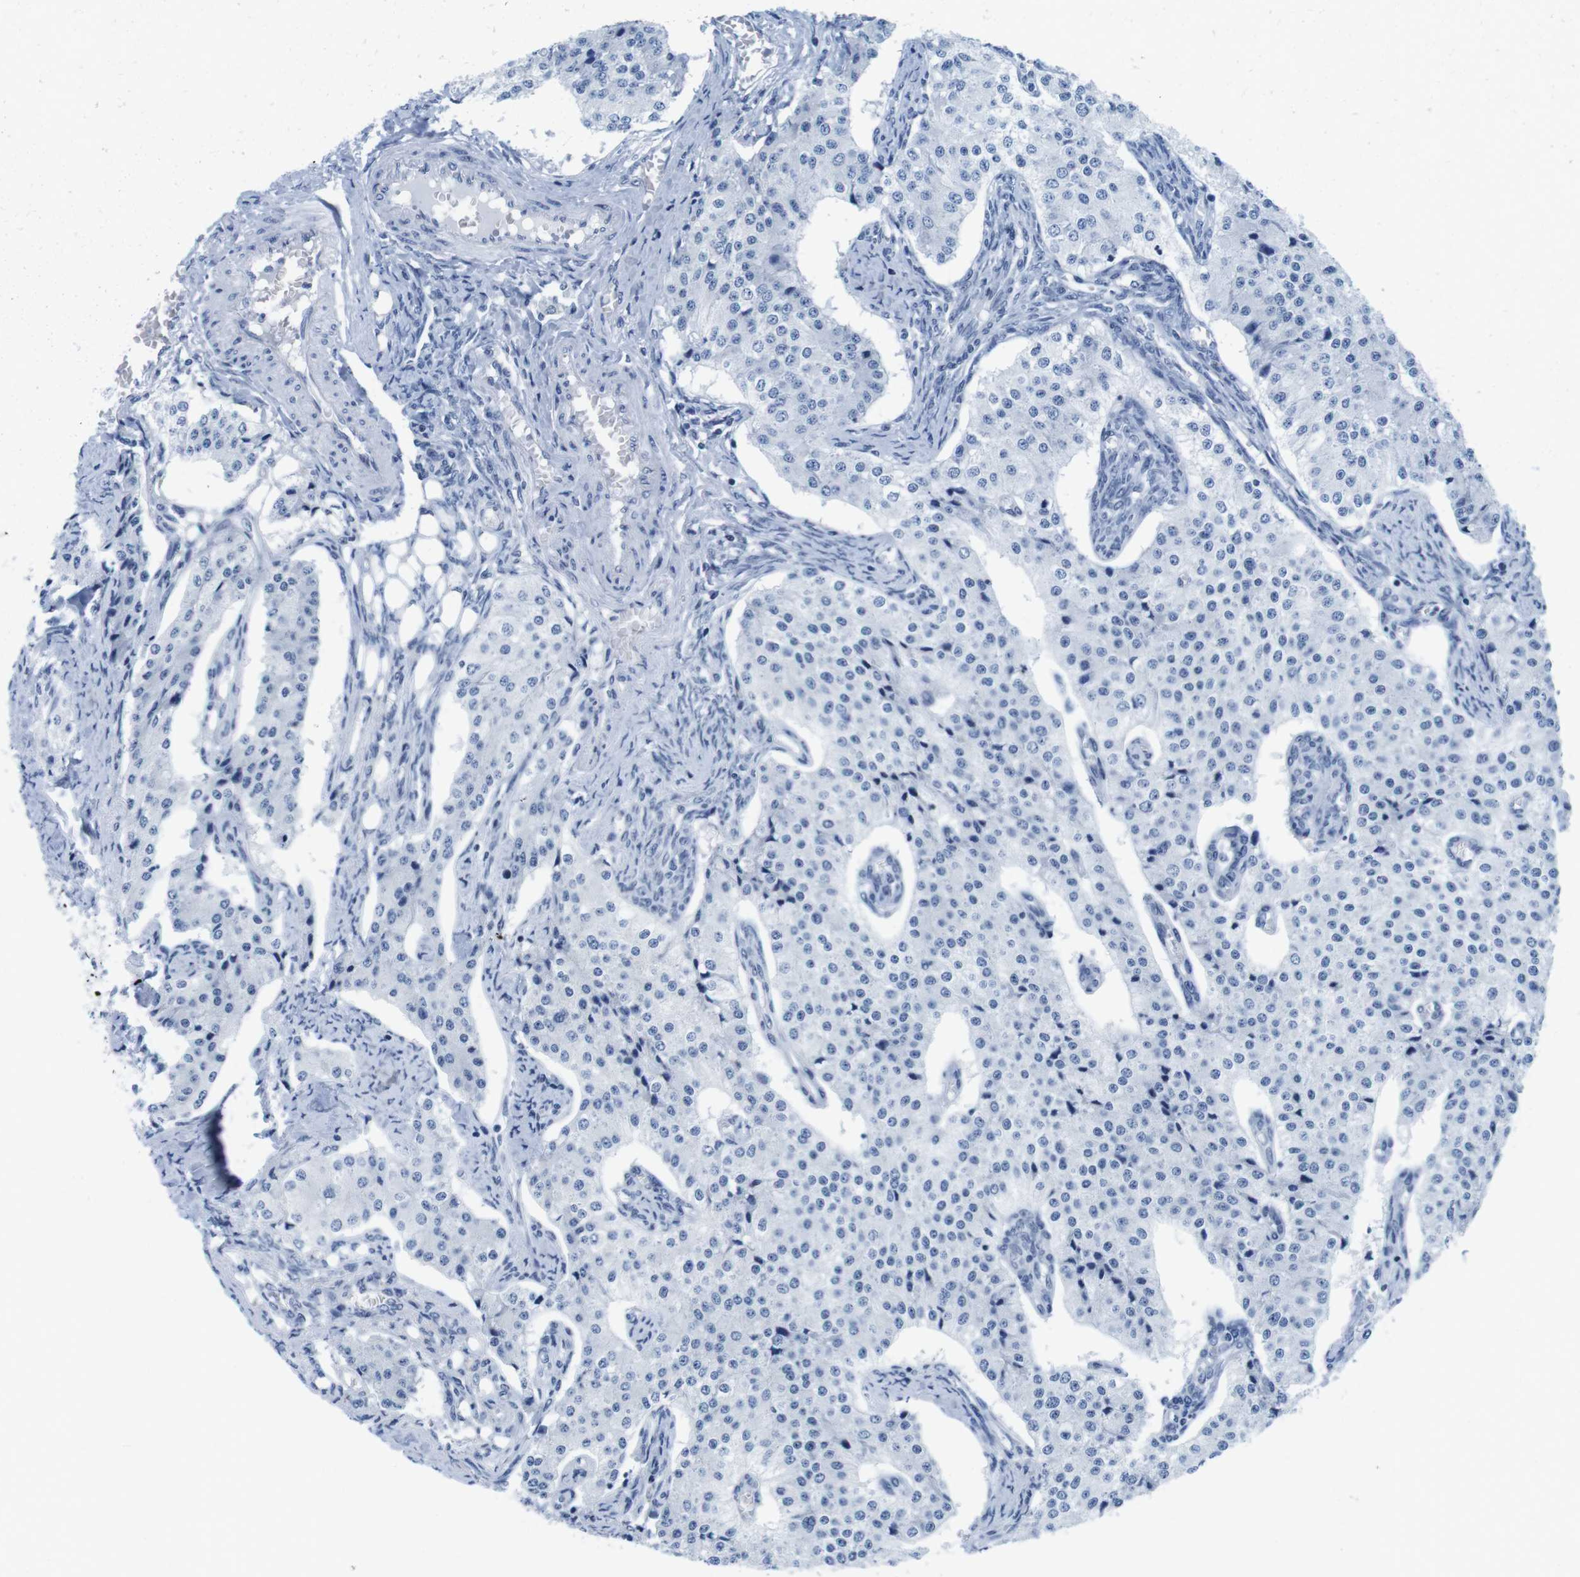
{"staining": {"intensity": "negative", "quantity": "none", "location": "none"}, "tissue": "carcinoid", "cell_type": "Tumor cells", "image_type": "cancer", "snomed": [{"axis": "morphology", "description": "Carcinoid, malignant, NOS"}, {"axis": "topography", "description": "Colon"}], "caption": "DAB immunohistochemical staining of human malignant carcinoid displays no significant positivity in tumor cells.", "gene": "IFI16", "patient": {"sex": "female", "age": 52}}